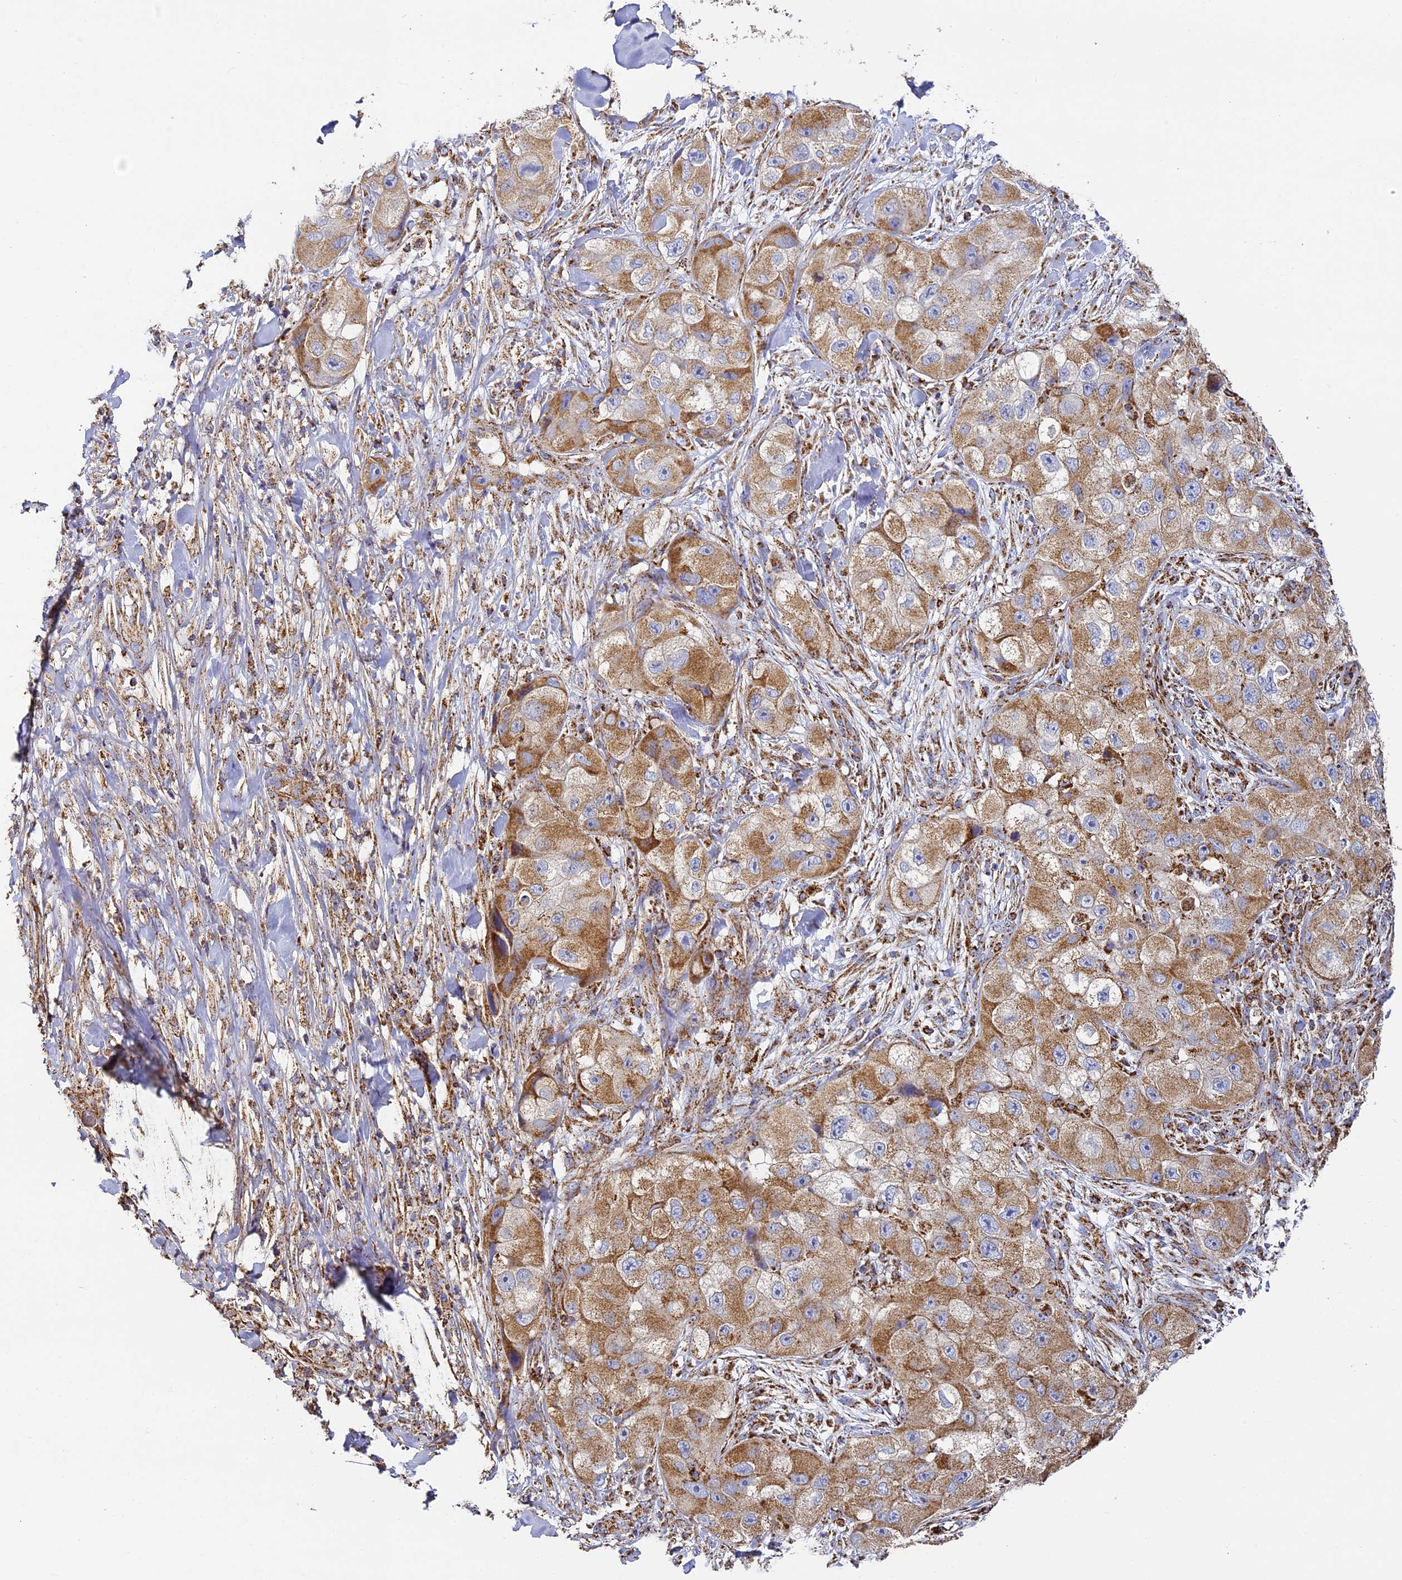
{"staining": {"intensity": "moderate", "quantity": ">75%", "location": "cytoplasmic/membranous"}, "tissue": "skin cancer", "cell_type": "Tumor cells", "image_type": "cancer", "snomed": [{"axis": "morphology", "description": "Squamous cell carcinoma, NOS"}, {"axis": "topography", "description": "Skin"}, {"axis": "topography", "description": "Subcutis"}], "caption": "Skin cancer (squamous cell carcinoma) was stained to show a protein in brown. There is medium levels of moderate cytoplasmic/membranous staining in about >75% of tumor cells.", "gene": "STK17A", "patient": {"sex": "male", "age": 73}}